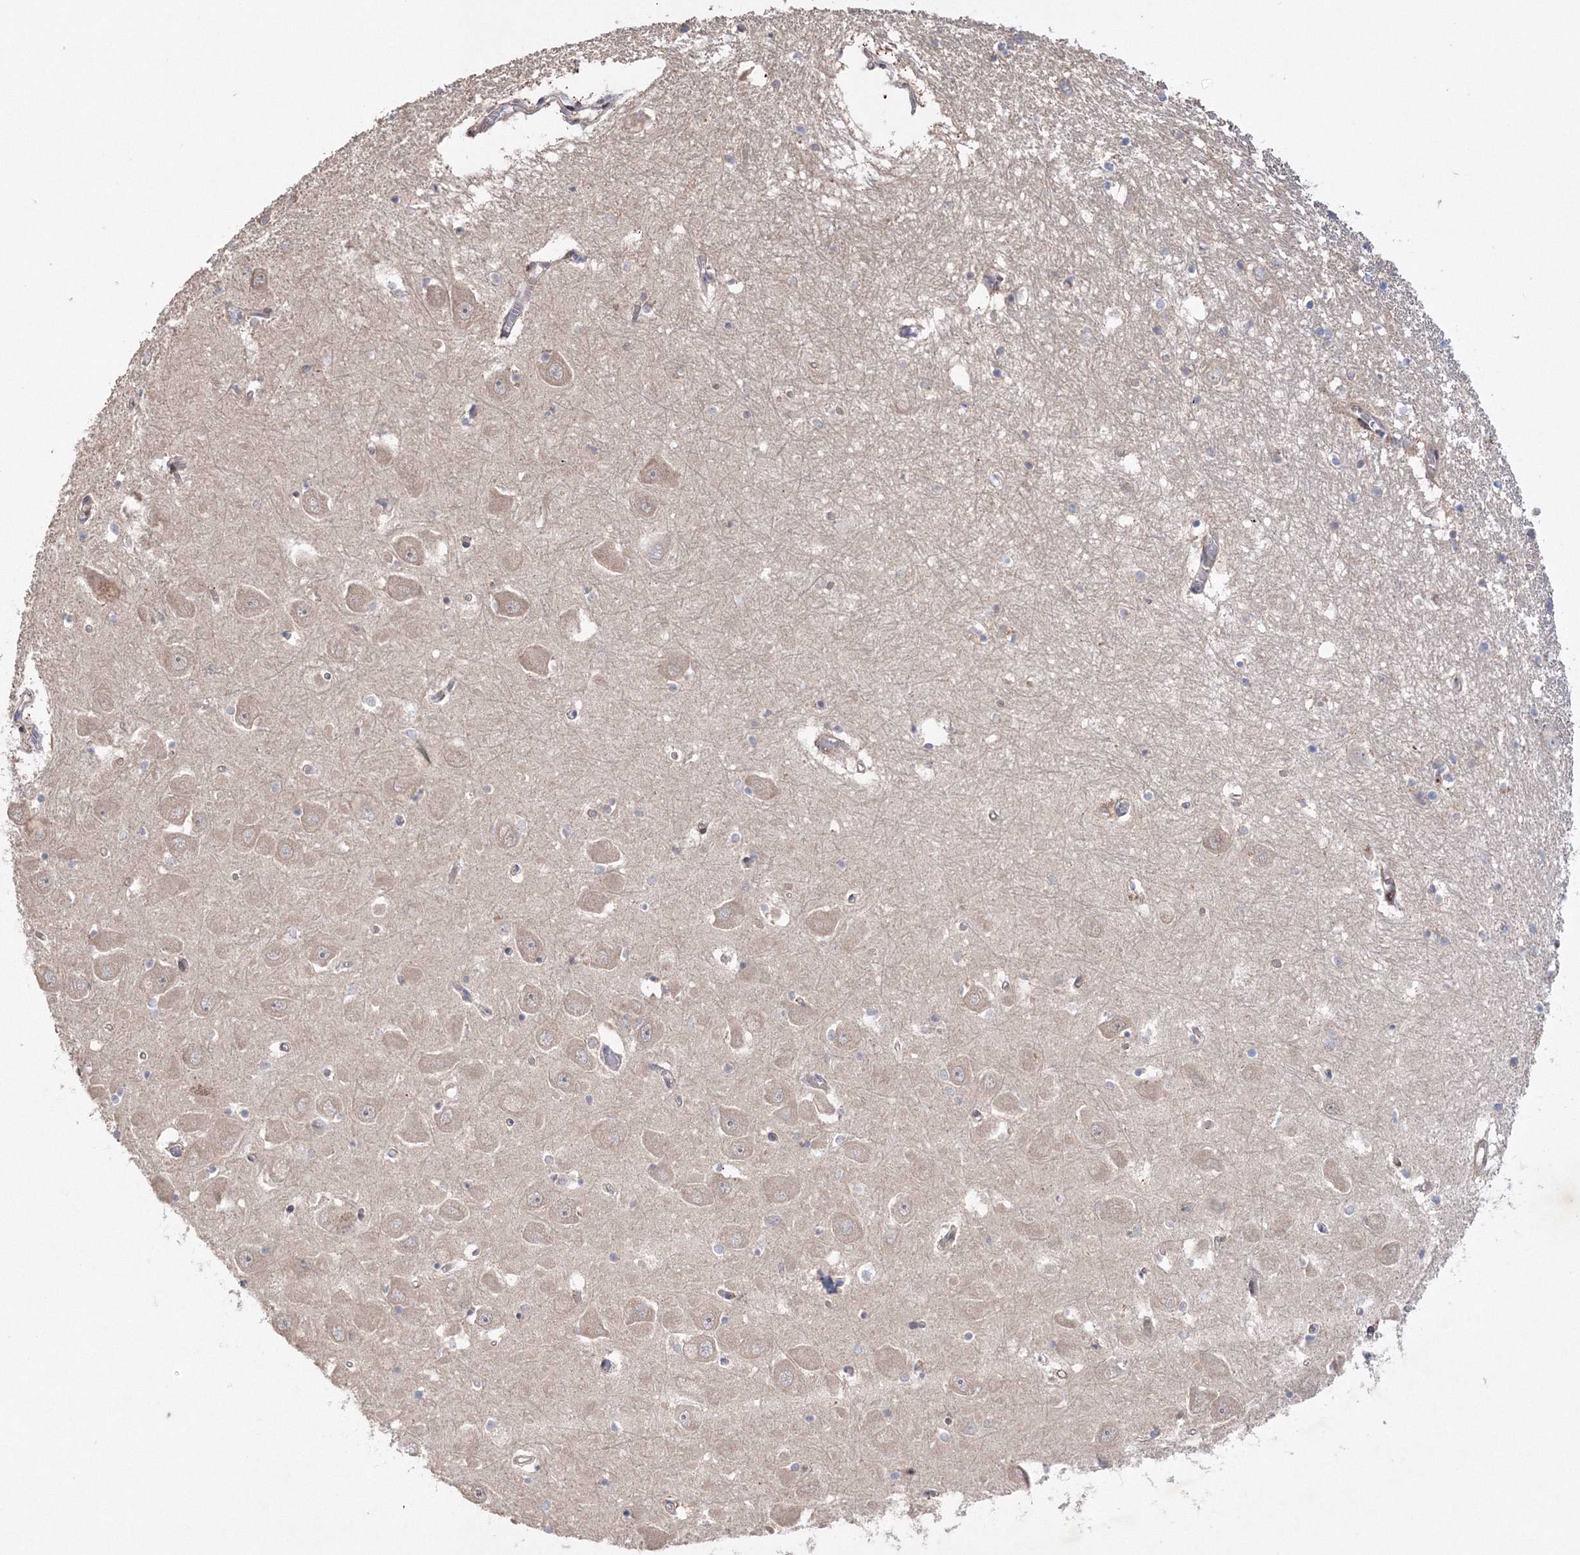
{"staining": {"intensity": "weak", "quantity": "<25%", "location": "cytoplasmic/membranous"}, "tissue": "hippocampus", "cell_type": "Glial cells", "image_type": "normal", "snomed": [{"axis": "morphology", "description": "Normal tissue, NOS"}, {"axis": "topography", "description": "Hippocampus"}], "caption": "High power microscopy photomicrograph of an immunohistochemistry photomicrograph of normal hippocampus, revealing no significant expression in glial cells.", "gene": "NOA1", "patient": {"sex": "male", "age": 70}}